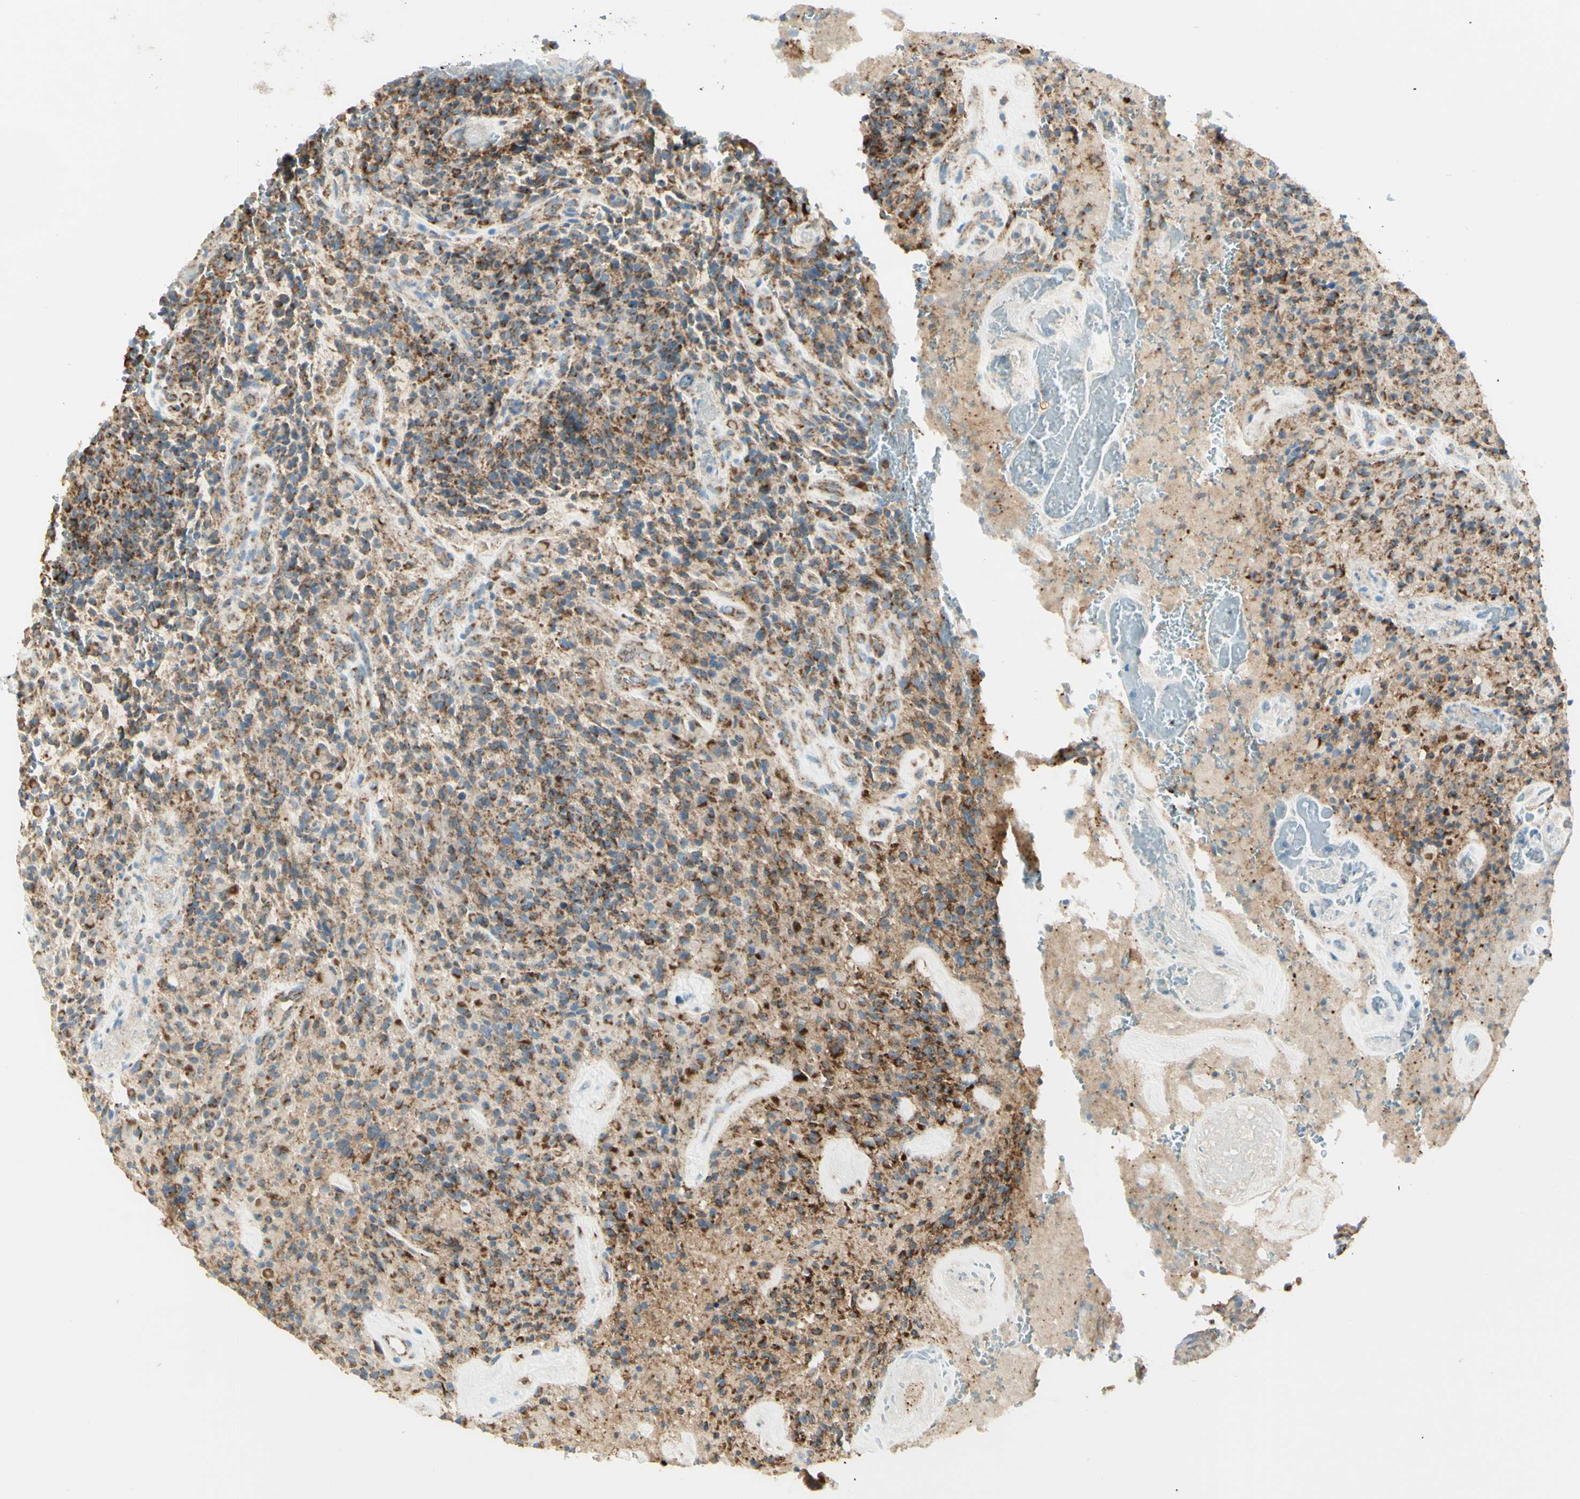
{"staining": {"intensity": "moderate", "quantity": ">75%", "location": "cytoplasmic/membranous"}, "tissue": "glioma", "cell_type": "Tumor cells", "image_type": "cancer", "snomed": [{"axis": "morphology", "description": "Glioma, malignant, High grade"}, {"axis": "topography", "description": "Brain"}], "caption": "DAB (3,3'-diaminobenzidine) immunohistochemical staining of malignant glioma (high-grade) shows moderate cytoplasmic/membranous protein positivity in approximately >75% of tumor cells. The staining was performed using DAB (3,3'-diaminobenzidine) to visualize the protein expression in brown, while the nuclei were stained in blue with hematoxylin (Magnification: 20x).", "gene": "ARMC10", "patient": {"sex": "male", "age": 71}}